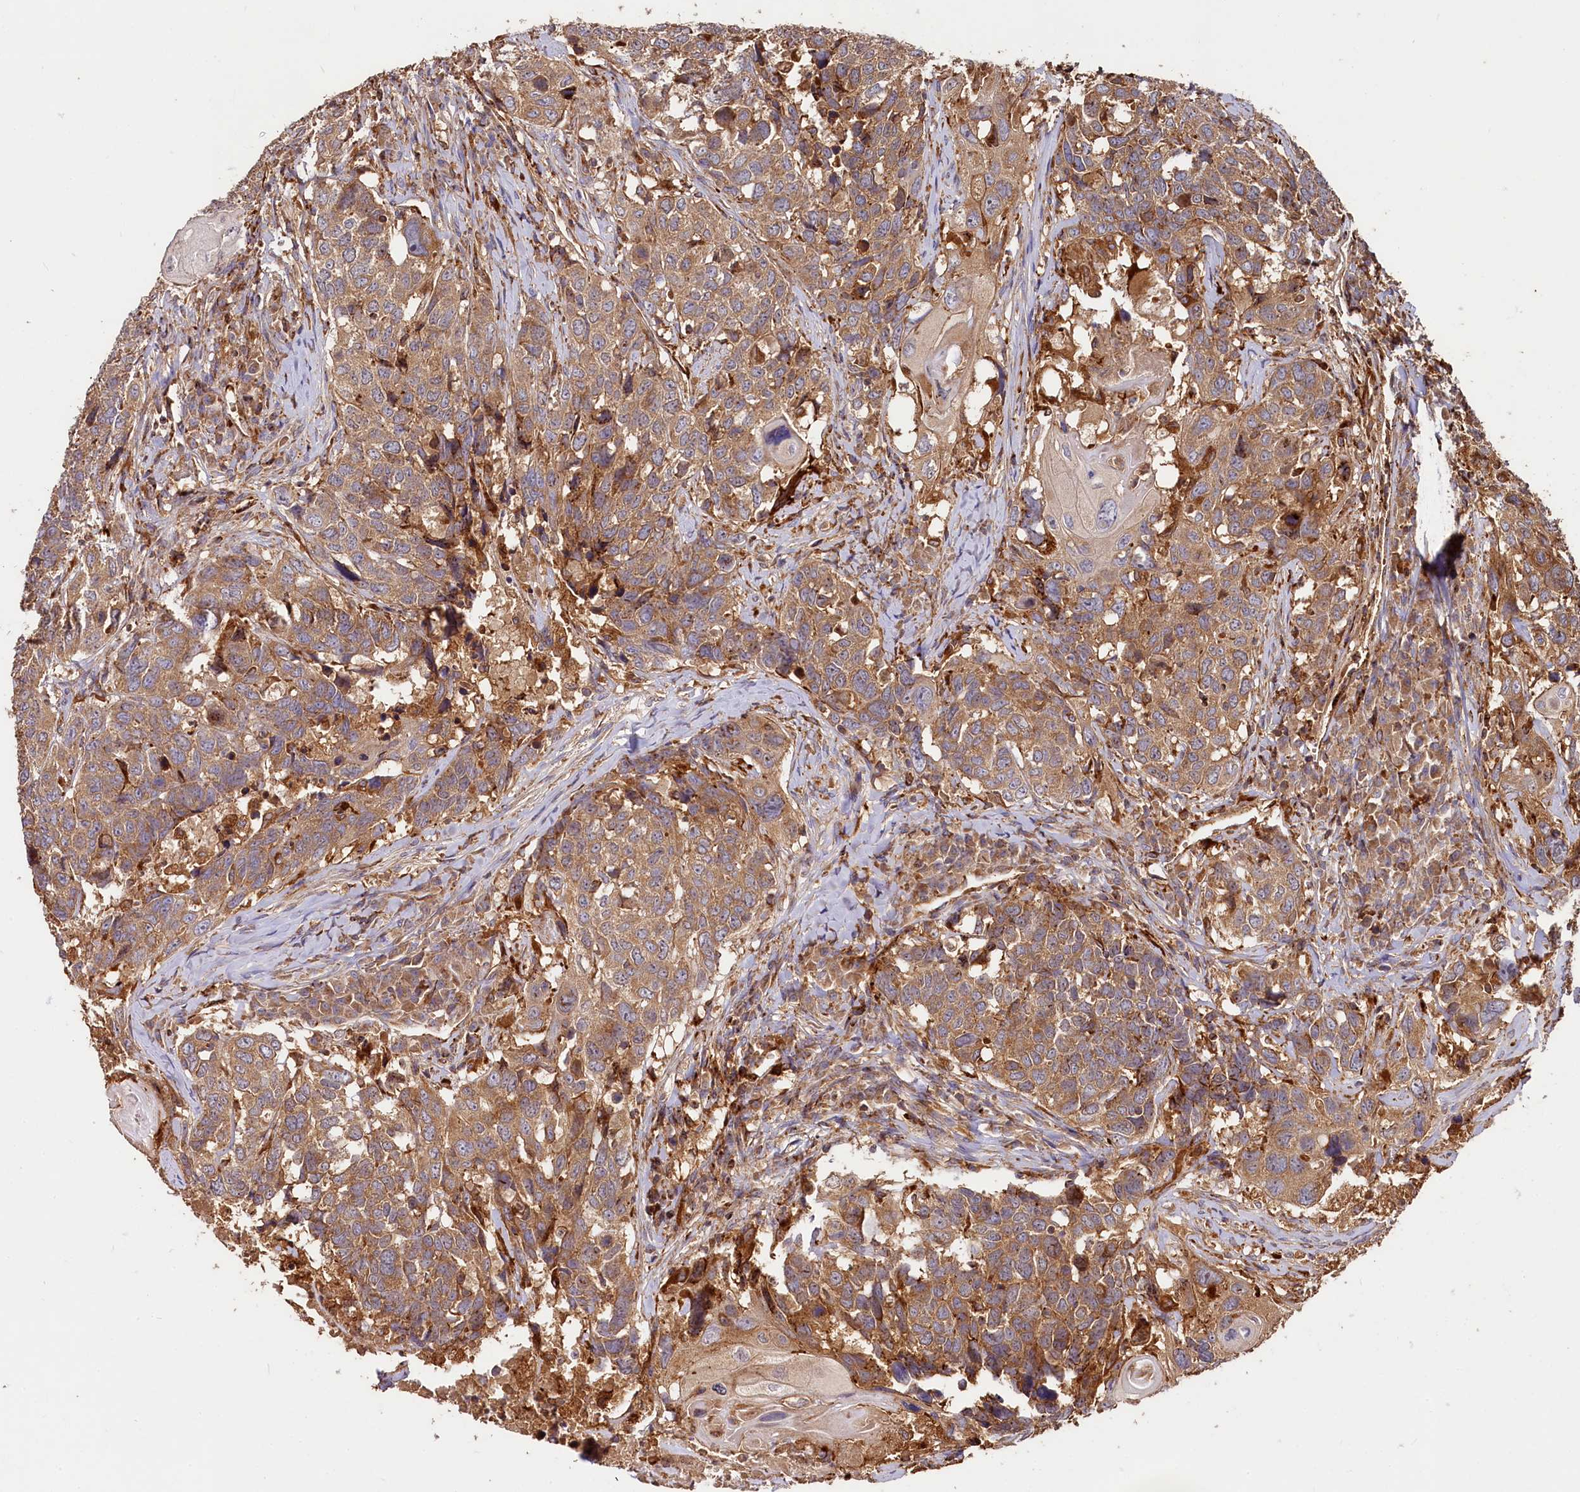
{"staining": {"intensity": "moderate", "quantity": ">75%", "location": "cytoplasmic/membranous"}, "tissue": "head and neck cancer", "cell_type": "Tumor cells", "image_type": "cancer", "snomed": [{"axis": "morphology", "description": "Squamous cell carcinoma, NOS"}, {"axis": "topography", "description": "Head-Neck"}], "caption": "Head and neck squamous cell carcinoma stained with a protein marker exhibits moderate staining in tumor cells.", "gene": "WDR73", "patient": {"sex": "male", "age": 66}}